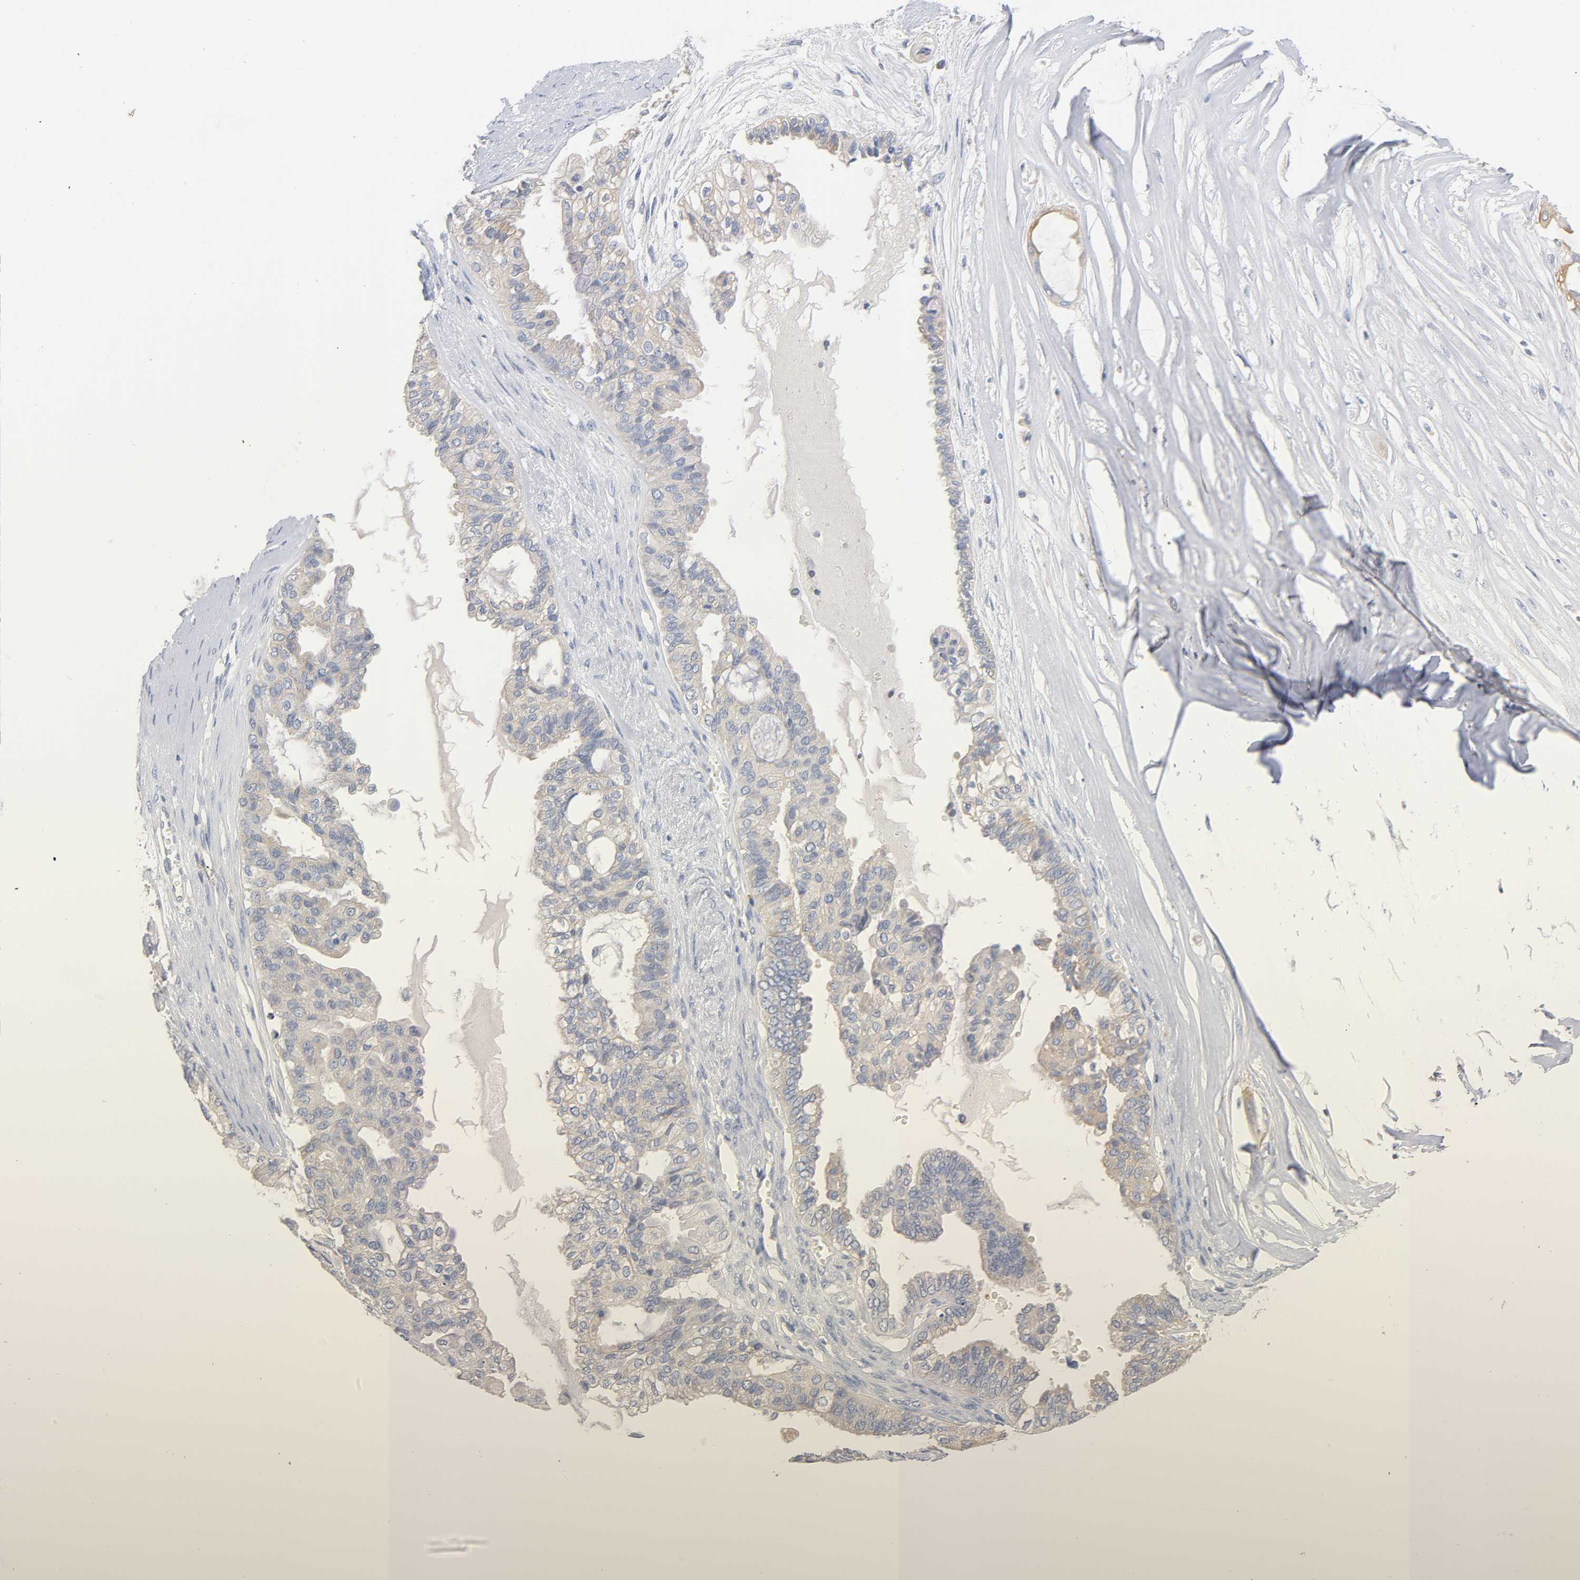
{"staining": {"intensity": "weak", "quantity": ">75%", "location": "cytoplasmic/membranous"}, "tissue": "ovarian cancer", "cell_type": "Tumor cells", "image_type": "cancer", "snomed": [{"axis": "morphology", "description": "Carcinoma, NOS"}, {"axis": "morphology", "description": "Carcinoma, endometroid"}, {"axis": "topography", "description": "Ovary"}], "caption": "Immunohistochemical staining of human ovarian cancer exhibits low levels of weak cytoplasmic/membranous staining in about >75% of tumor cells.", "gene": "MALT1", "patient": {"sex": "female", "age": 50}}